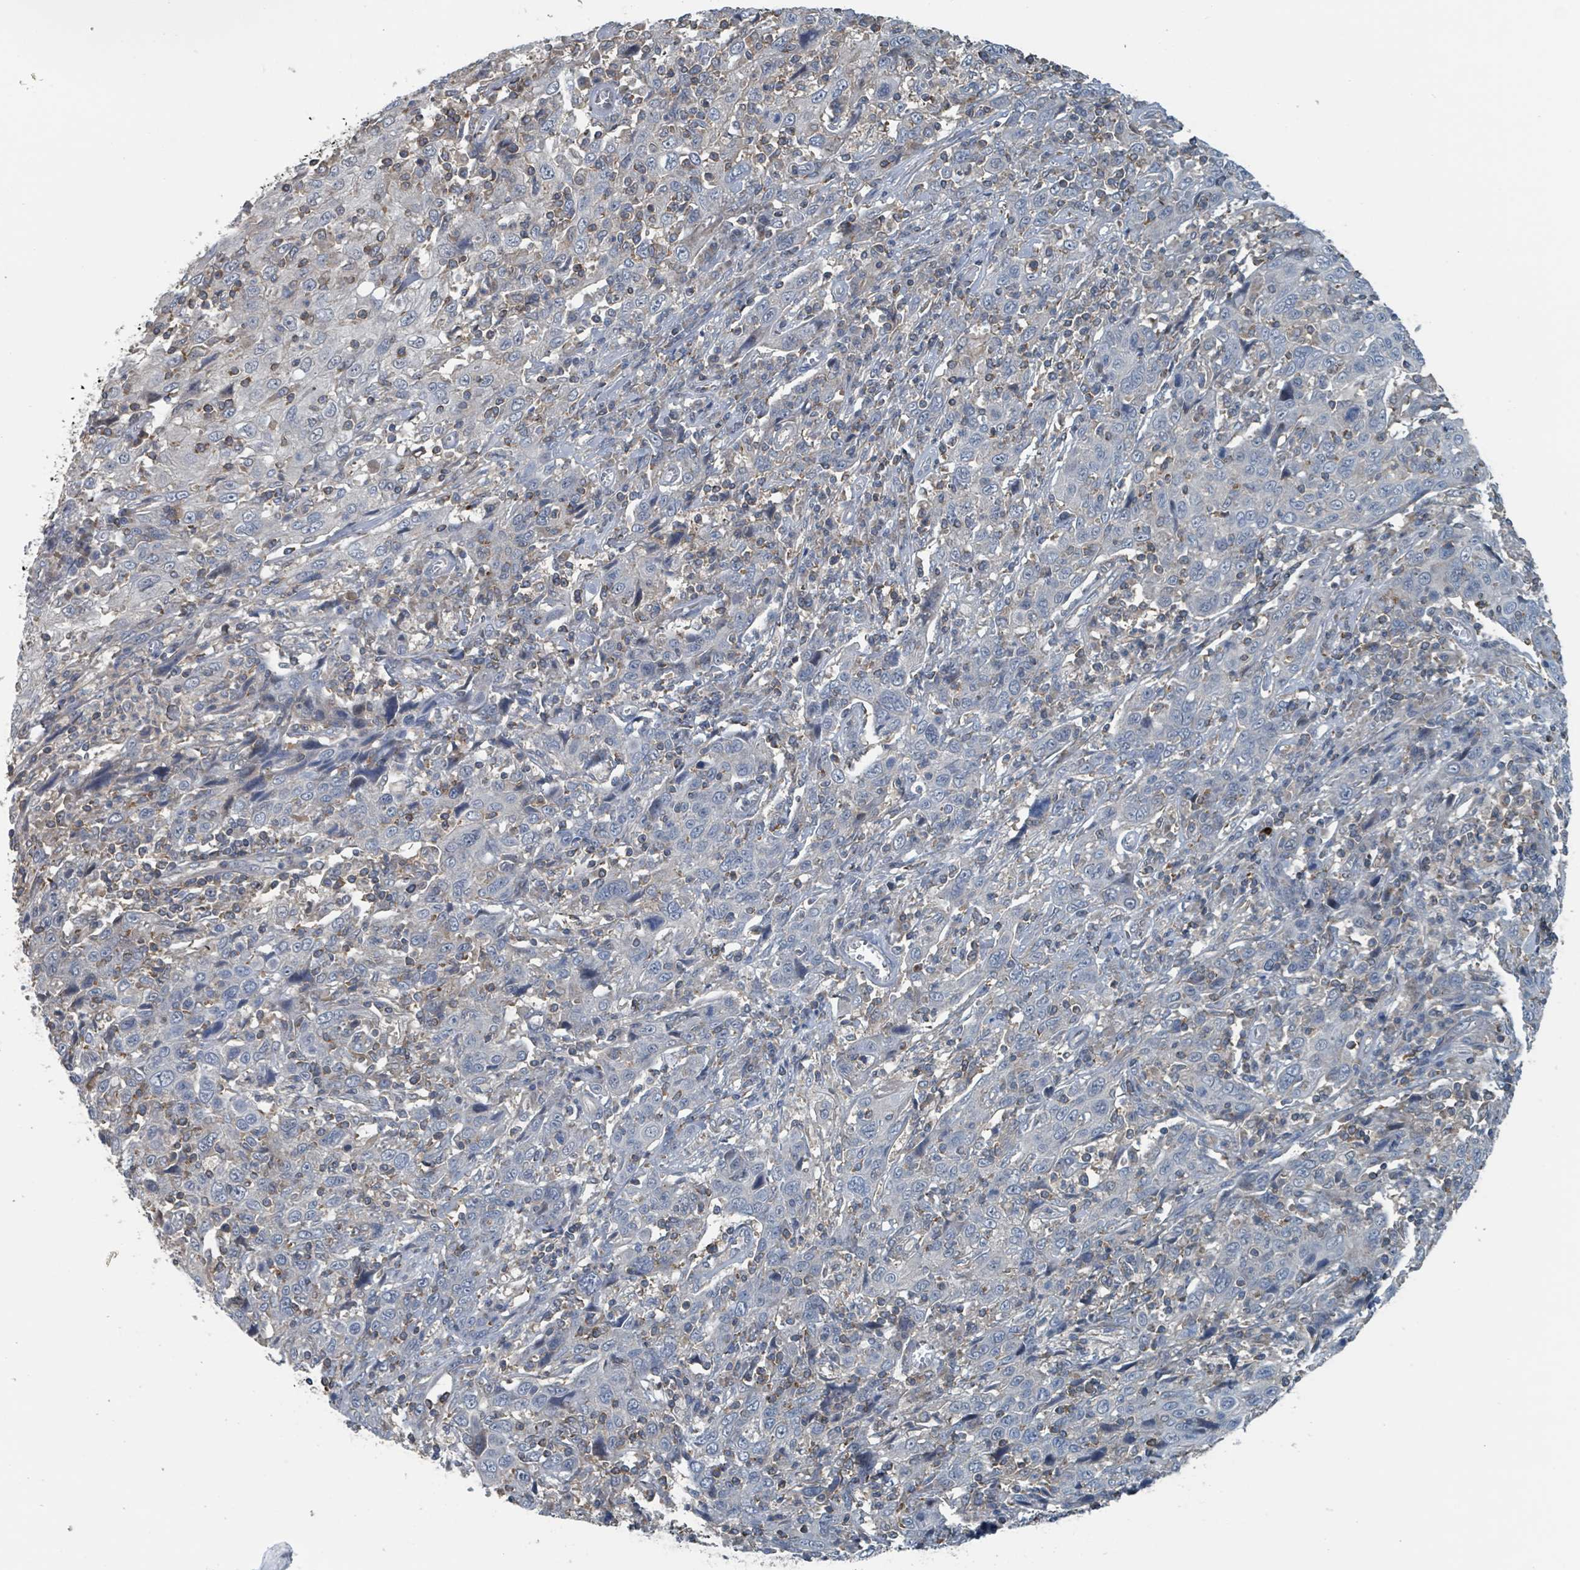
{"staining": {"intensity": "negative", "quantity": "none", "location": "none"}, "tissue": "cervical cancer", "cell_type": "Tumor cells", "image_type": "cancer", "snomed": [{"axis": "morphology", "description": "Squamous cell carcinoma, NOS"}, {"axis": "topography", "description": "Cervix"}], "caption": "This is an immunohistochemistry (IHC) image of cervical cancer (squamous cell carcinoma). There is no positivity in tumor cells.", "gene": "ACBD4", "patient": {"sex": "female", "age": 46}}